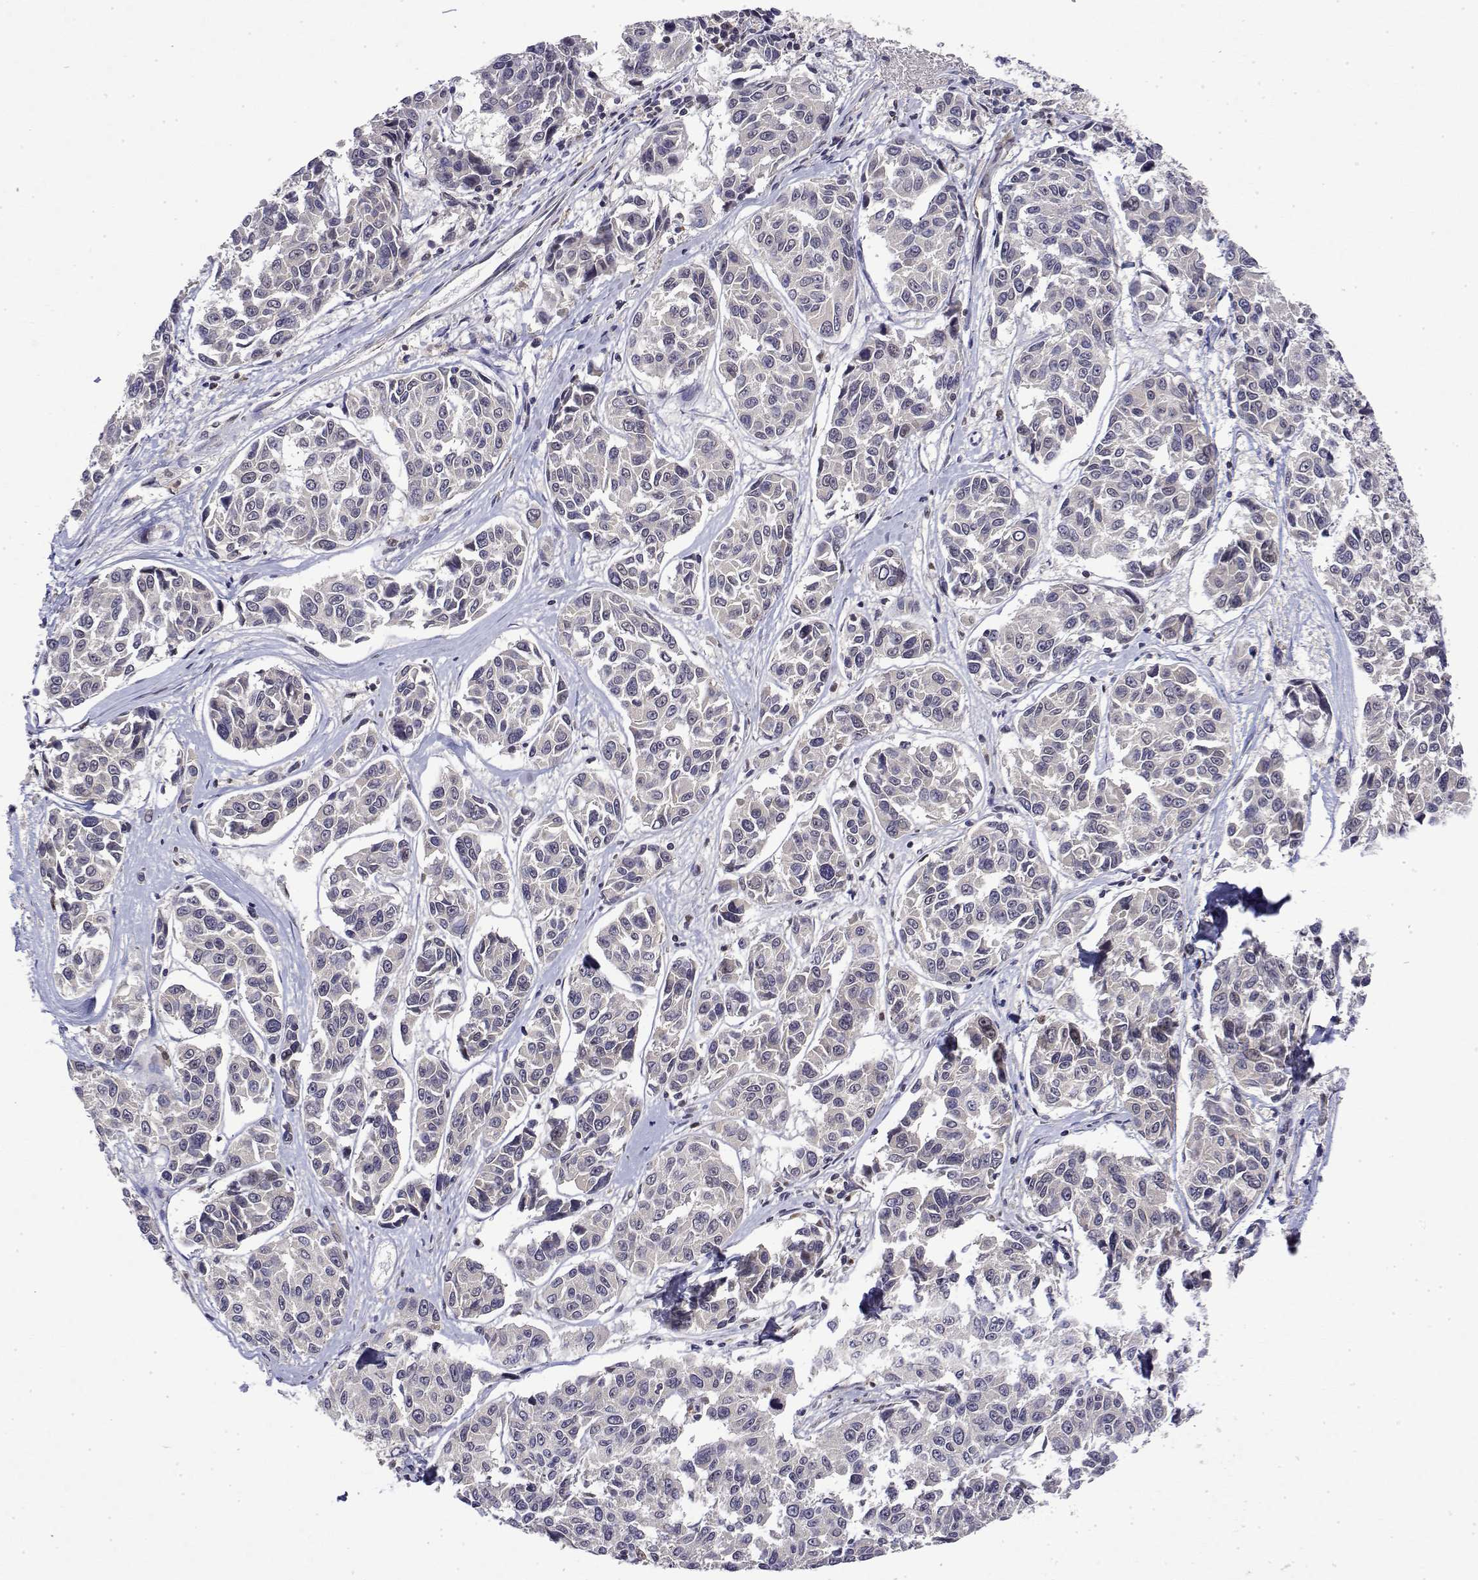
{"staining": {"intensity": "negative", "quantity": "none", "location": "none"}, "tissue": "melanoma", "cell_type": "Tumor cells", "image_type": "cancer", "snomed": [{"axis": "morphology", "description": "Malignant melanoma, NOS"}, {"axis": "topography", "description": "Skin"}], "caption": "High power microscopy histopathology image of an immunohistochemistry (IHC) histopathology image of melanoma, revealing no significant expression in tumor cells.", "gene": "GADD45GIP1", "patient": {"sex": "female", "age": 66}}